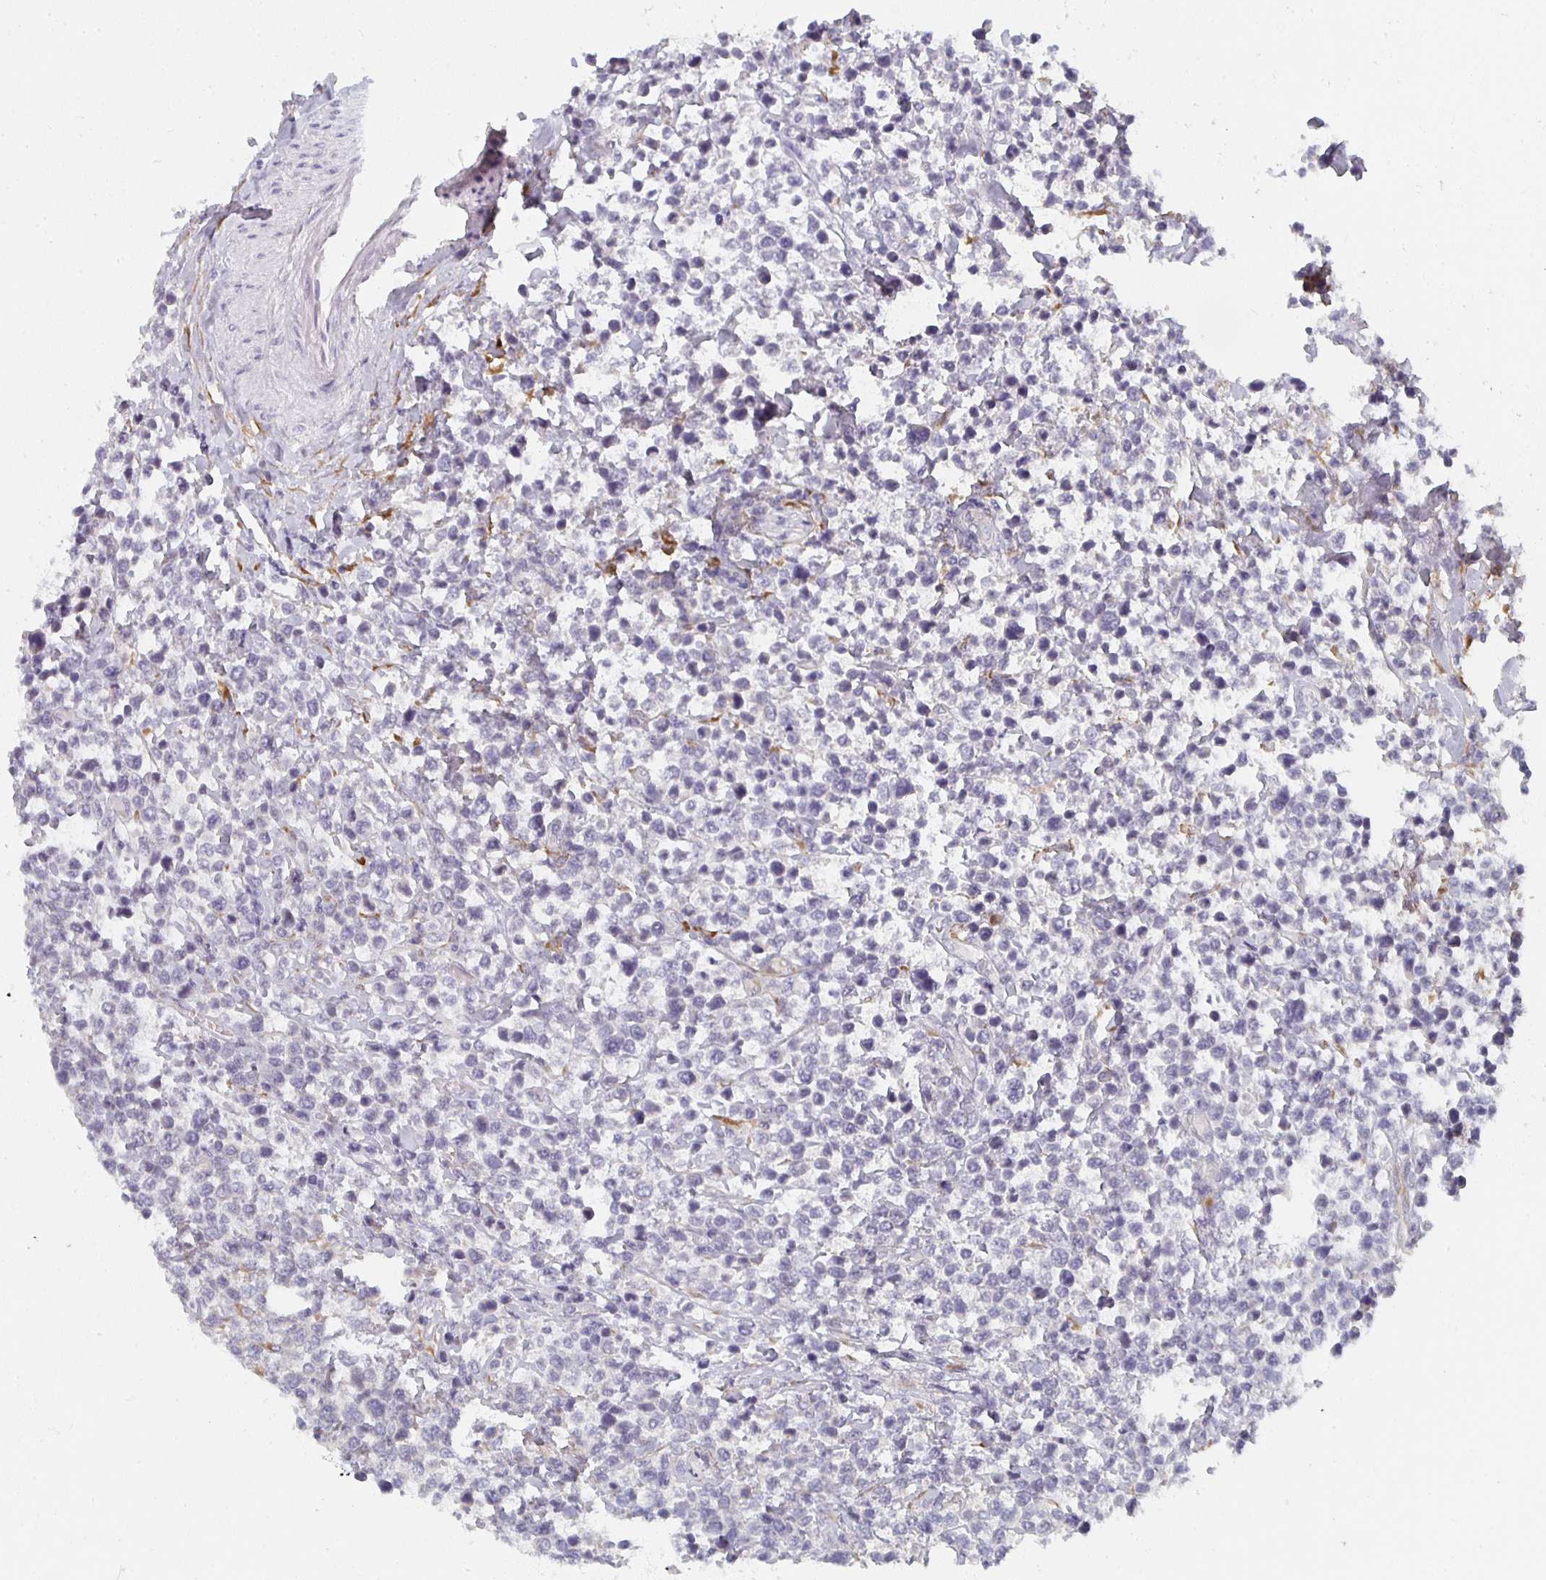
{"staining": {"intensity": "negative", "quantity": "none", "location": "none"}, "tissue": "lymphoma", "cell_type": "Tumor cells", "image_type": "cancer", "snomed": [{"axis": "morphology", "description": "Malignant lymphoma, non-Hodgkin's type, High grade"}, {"axis": "topography", "description": "Soft tissue"}], "caption": "Lymphoma stained for a protein using IHC demonstrates no positivity tumor cells.", "gene": "CTHRC1", "patient": {"sex": "female", "age": 56}}